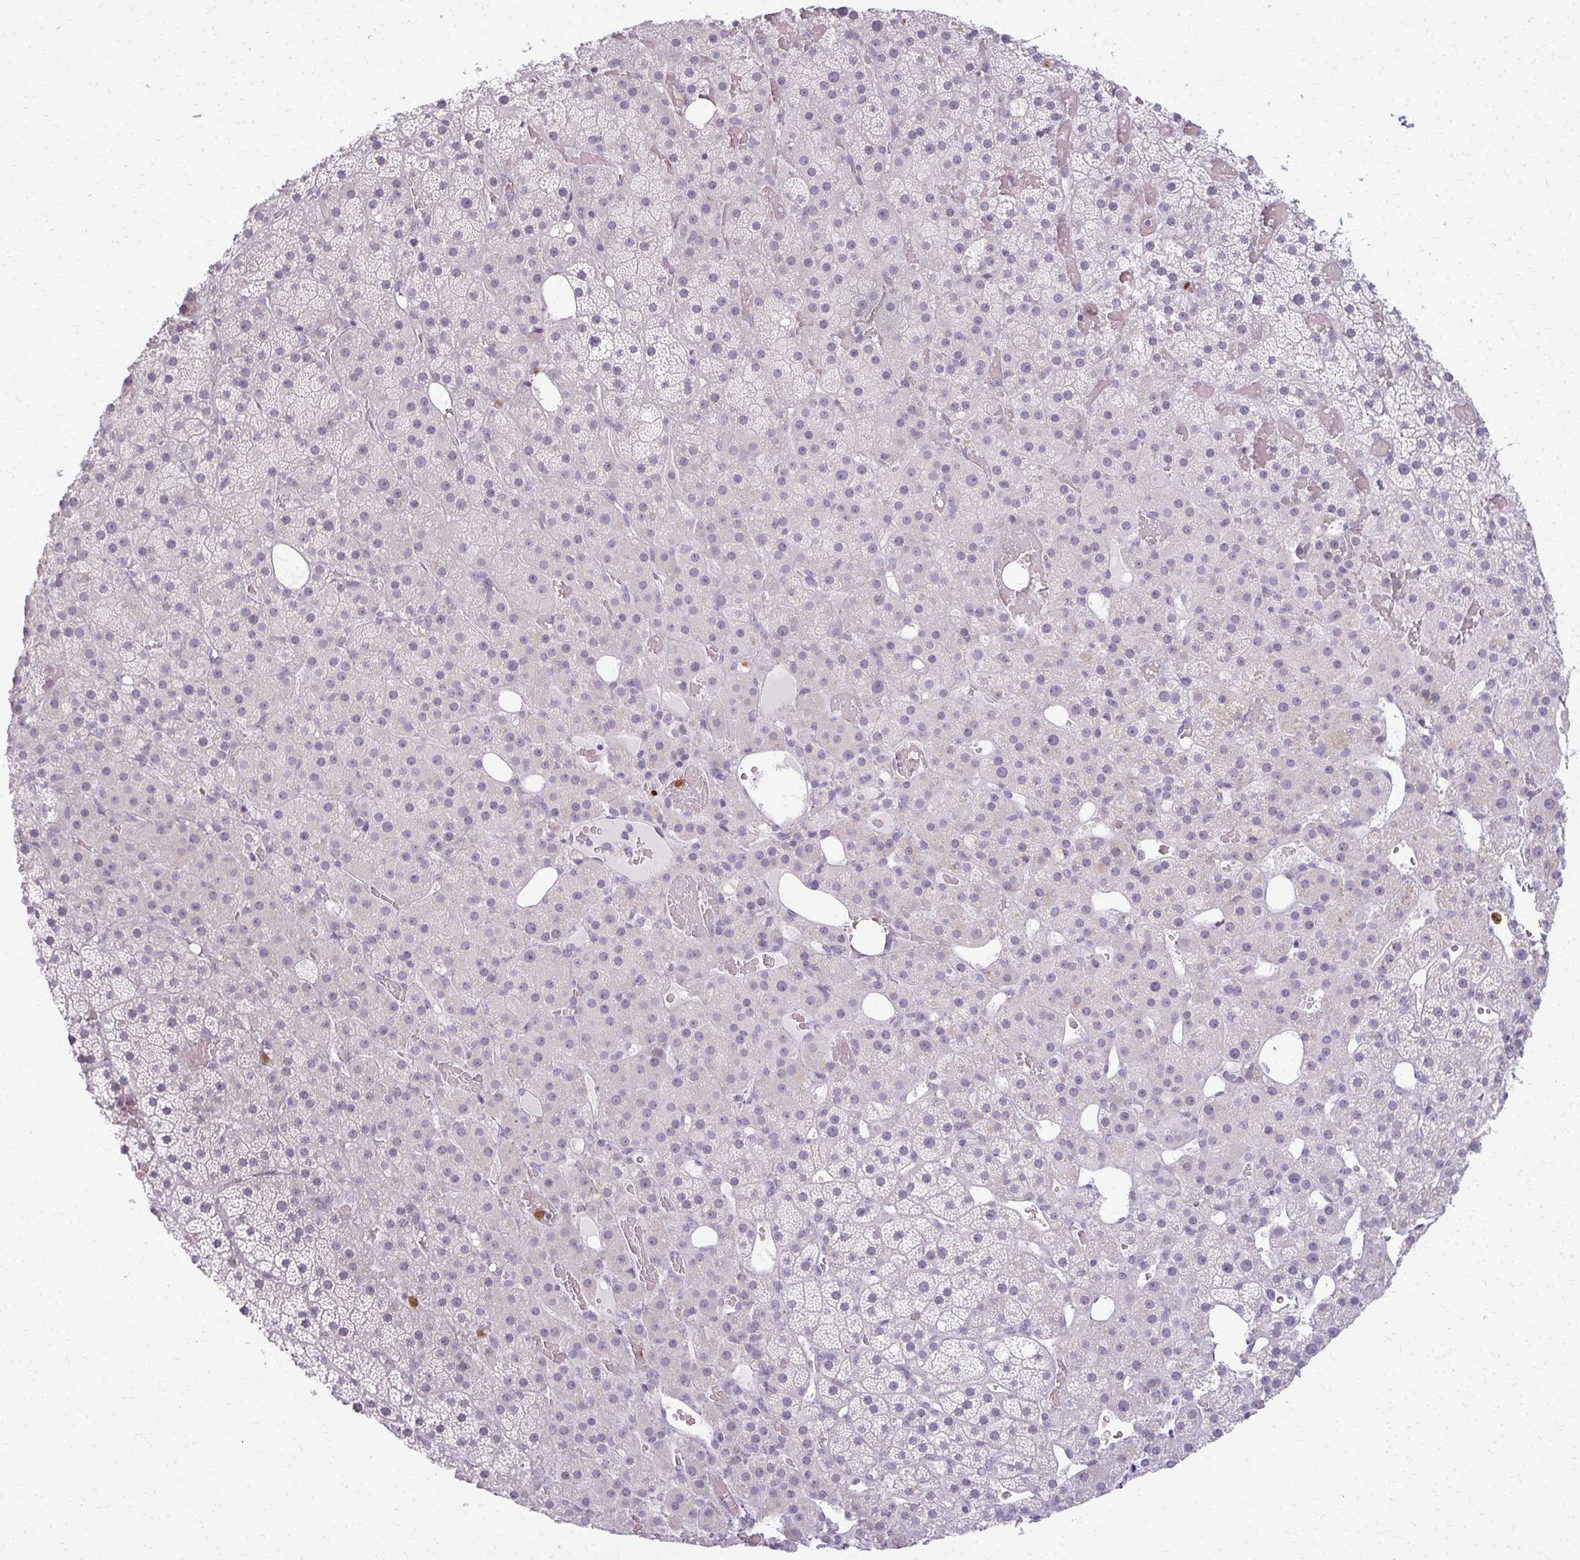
{"staining": {"intensity": "negative", "quantity": "none", "location": "none"}, "tissue": "adrenal gland", "cell_type": "Glandular cells", "image_type": "normal", "snomed": [{"axis": "morphology", "description": "Normal tissue, NOS"}, {"axis": "topography", "description": "Adrenal gland"}], "caption": "DAB immunohistochemical staining of unremarkable adrenal gland exhibits no significant staining in glandular cells.", "gene": "CA3", "patient": {"sex": "male", "age": 53}}